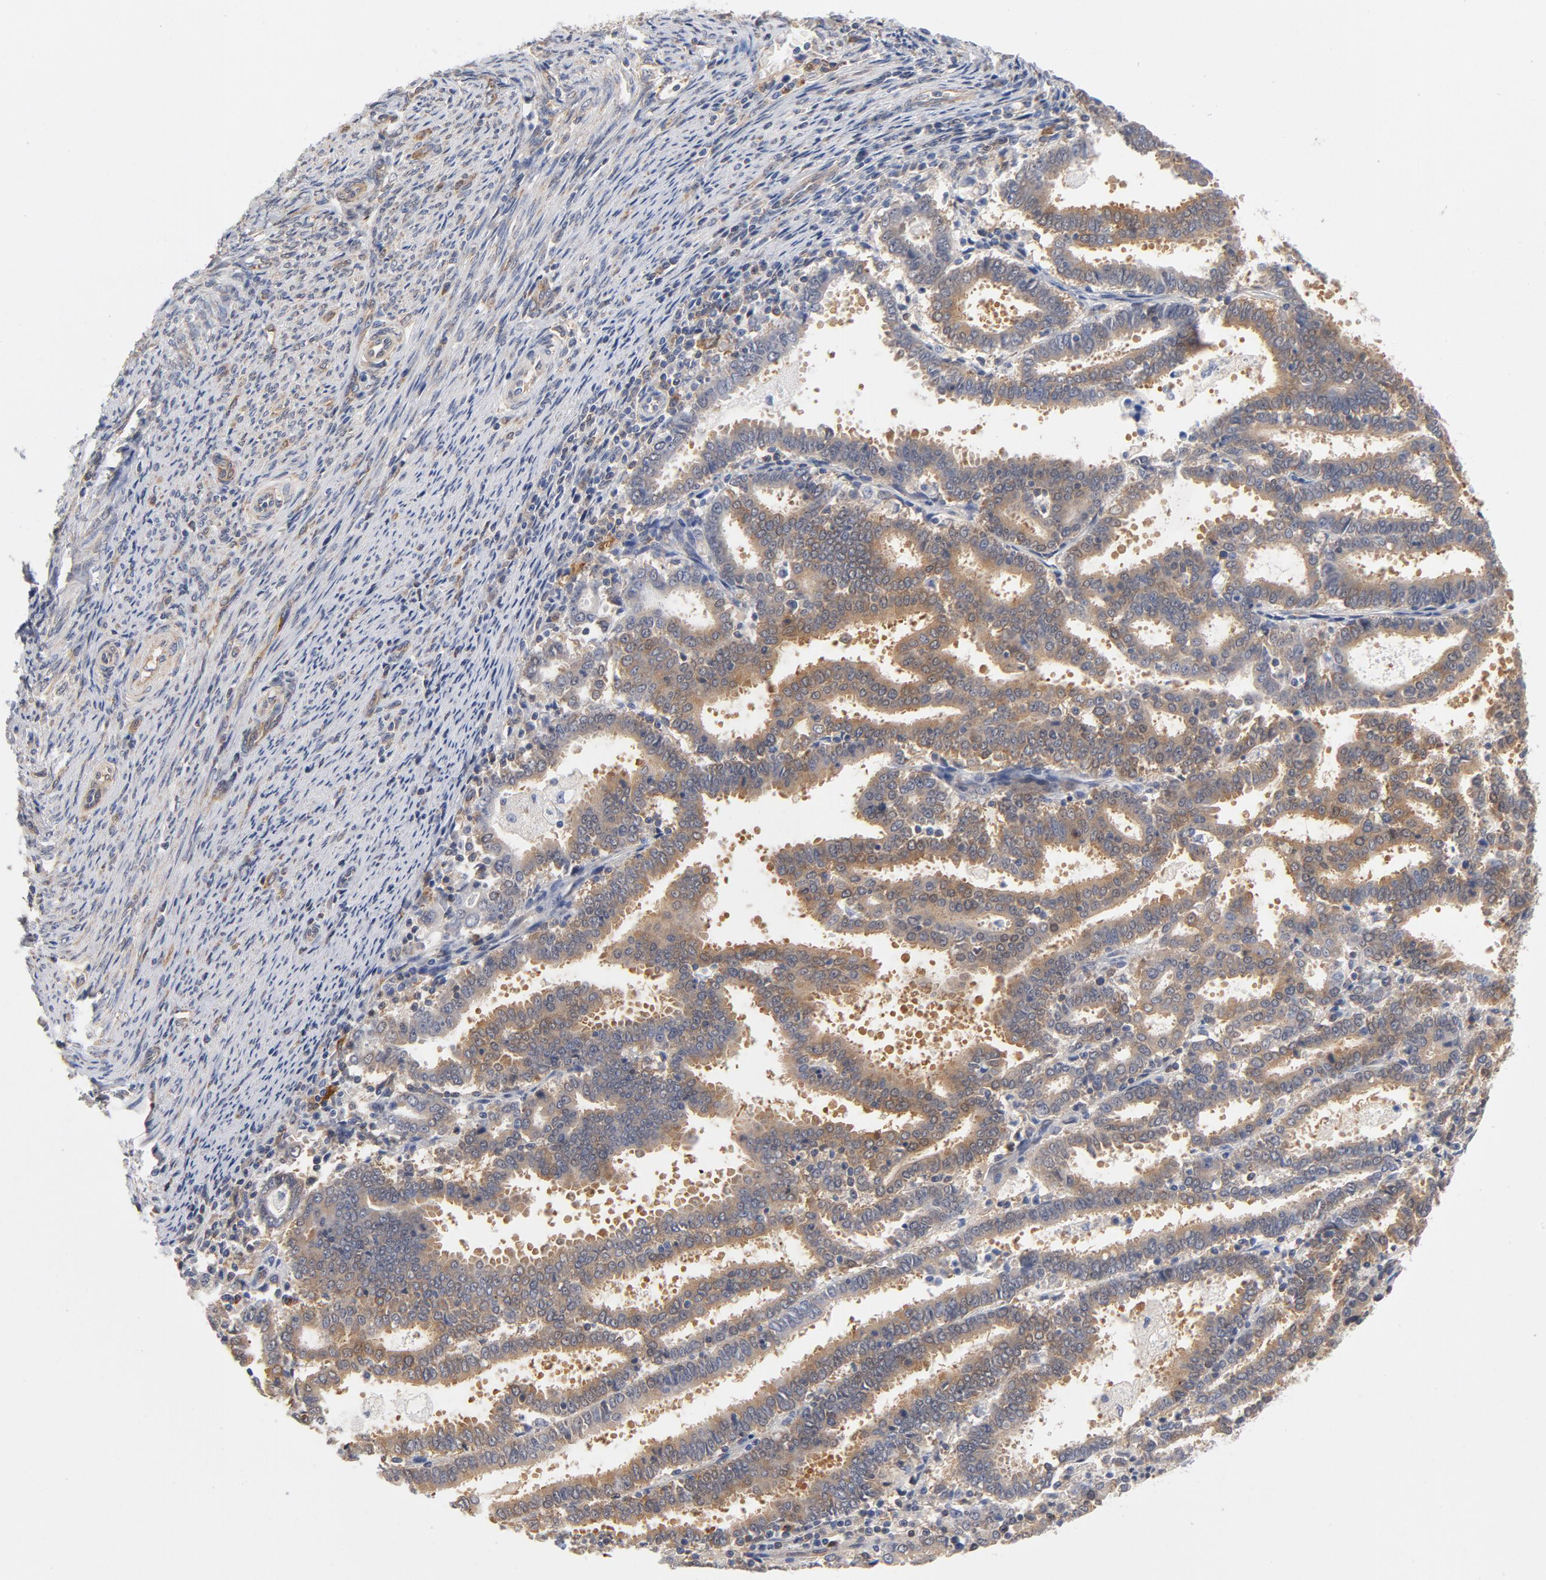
{"staining": {"intensity": "weak", "quantity": "<25%", "location": "cytoplasmic/membranous"}, "tissue": "endometrial cancer", "cell_type": "Tumor cells", "image_type": "cancer", "snomed": [{"axis": "morphology", "description": "Adenocarcinoma, NOS"}, {"axis": "topography", "description": "Uterus"}], "caption": "There is no significant expression in tumor cells of endometrial cancer.", "gene": "ASMTL", "patient": {"sex": "female", "age": 83}}